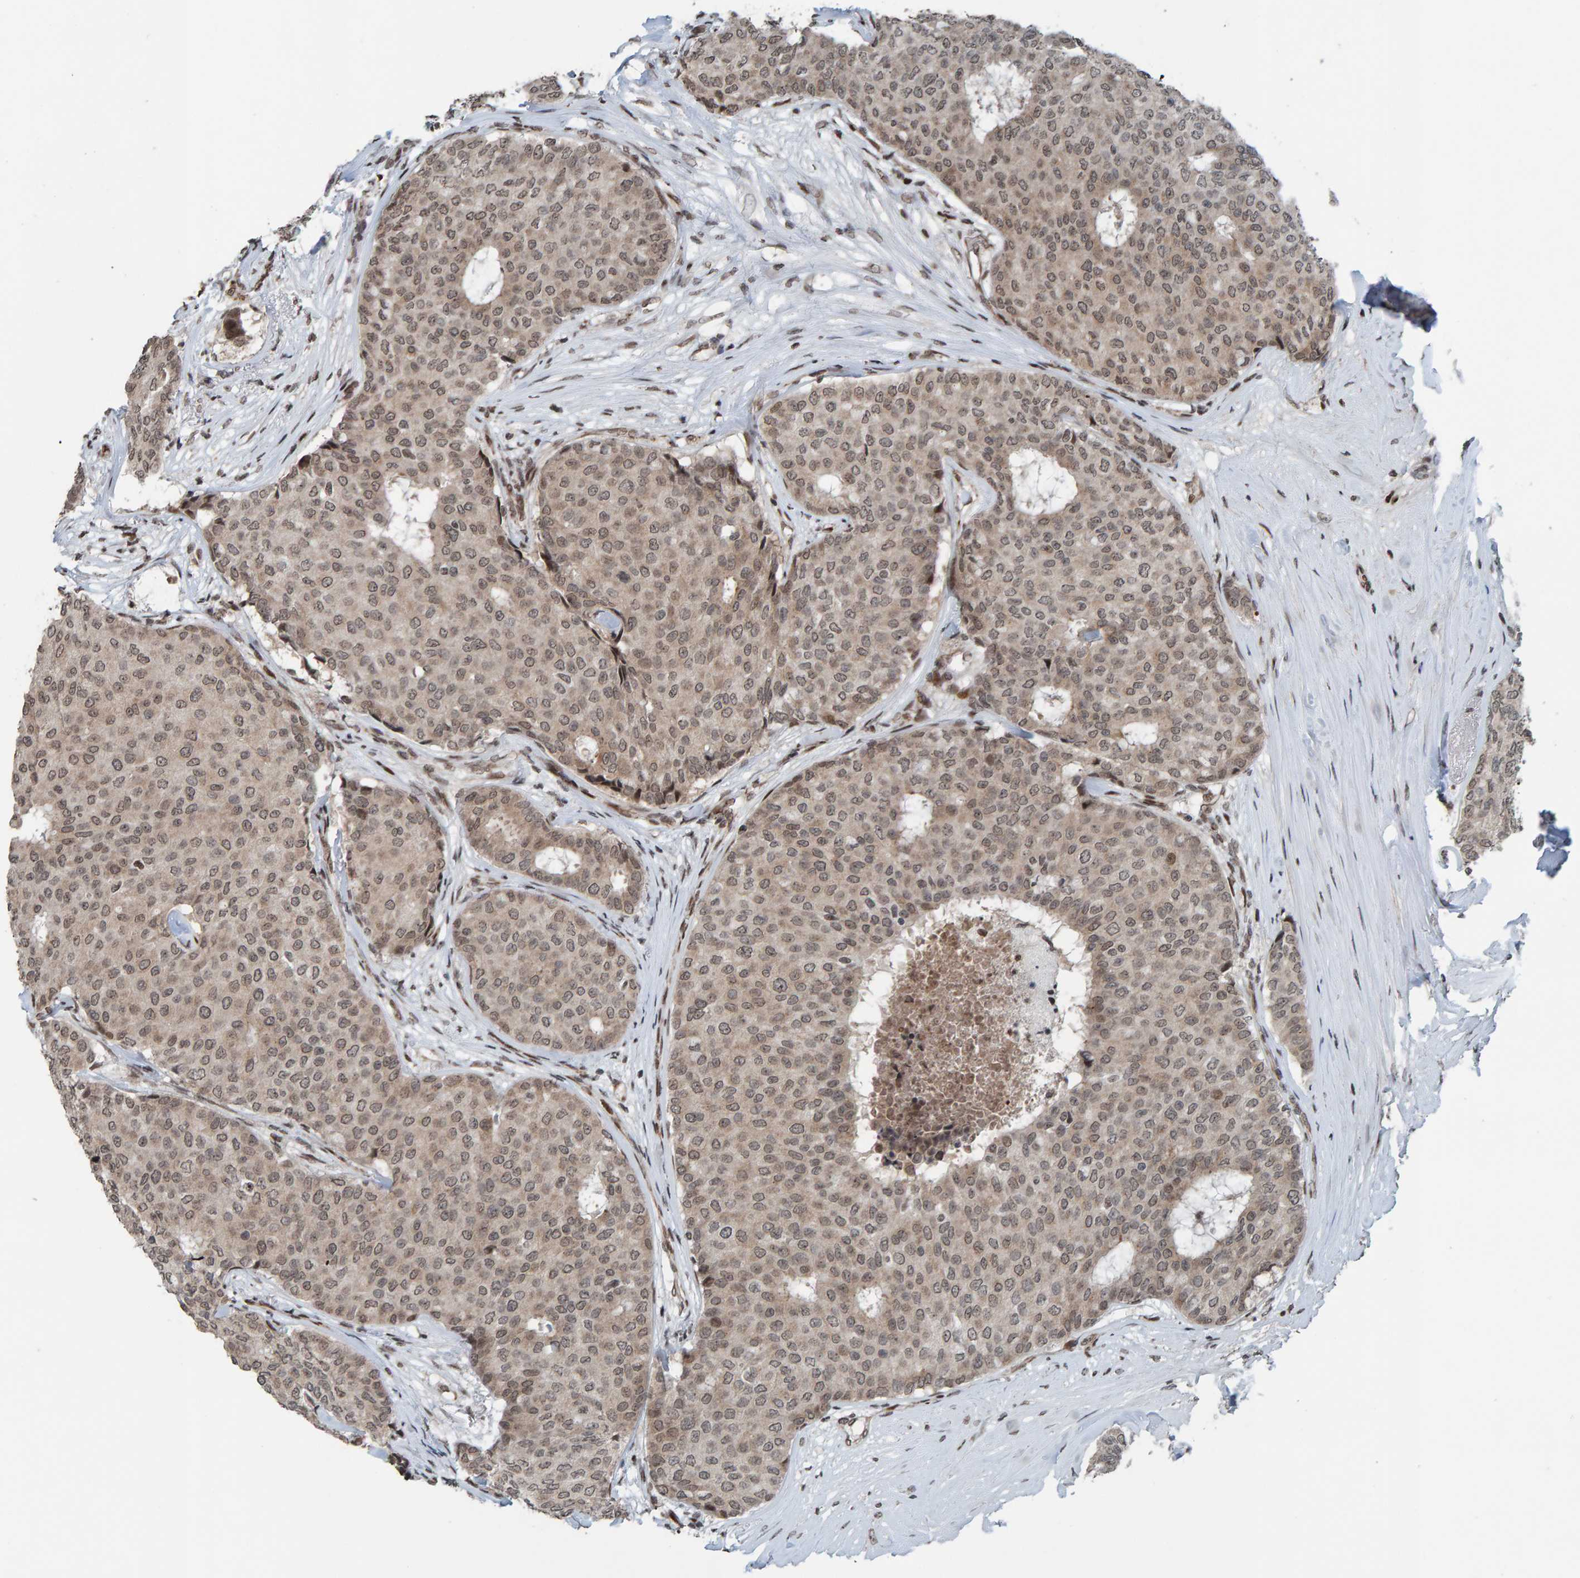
{"staining": {"intensity": "weak", "quantity": ">75%", "location": "cytoplasmic/membranous,nuclear"}, "tissue": "breast cancer", "cell_type": "Tumor cells", "image_type": "cancer", "snomed": [{"axis": "morphology", "description": "Duct carcinoma"}, {"axis": "topography", "description": "Breast"}], "caption": "Breast infiltrating ductal carcinoma stained for a protein shows weak cytoplasmic/membranous and nuclear positivity in tumor cells. Using DAB (3,3'-diaminobenzidine) (brown) and hematoxylin (blue) stains, captured at high magnification using brightfield microscopy.", "gene": "ZNF366", "patient": {"sex": "female", "age": 75}}